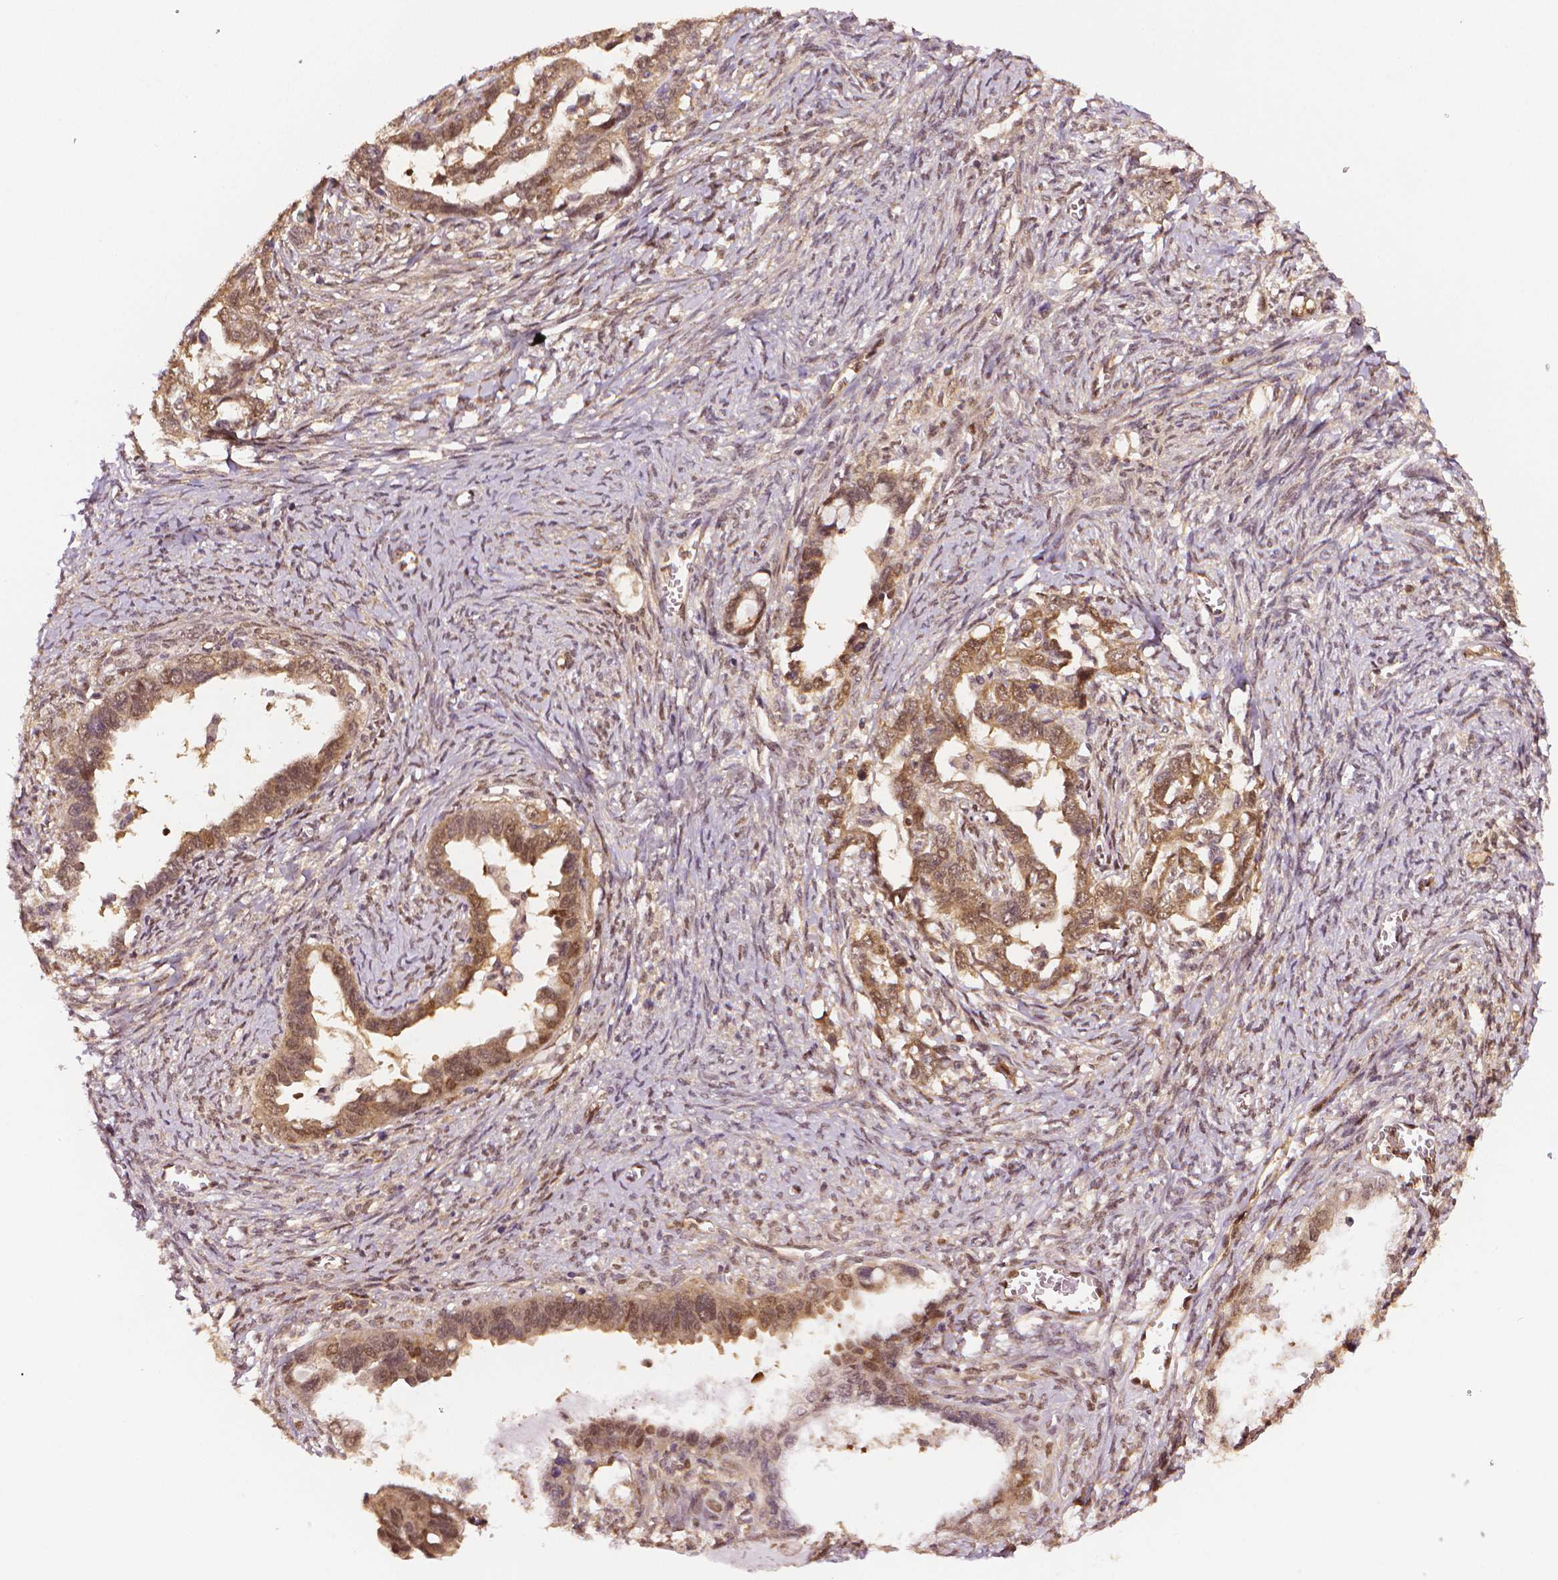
{"staining": {"intensity": "moderate", "quantity": ">75%", "location": "cytoplasmic/membranous,nuclear"}, "tissue": "ovarian cancer", "cell_type": "Tumor cells", "image_type": "cancer", "snomed": [{"axis": "morphology", "description": "Cystadenocarcinoma, serous, NOS"}, {"axis": "topography", "description": "Ovary"}], "caption": "An IHC image of neoplastic tissue is shown. Protein staining in brown labels moderate cytoplasmic/membranous and nuclear positivity in ovarian cancer (serous cystadenocarcinoma) within tumor cells.", "gene": "STAT3", "patient": {"sex": "female", "age": 69}}